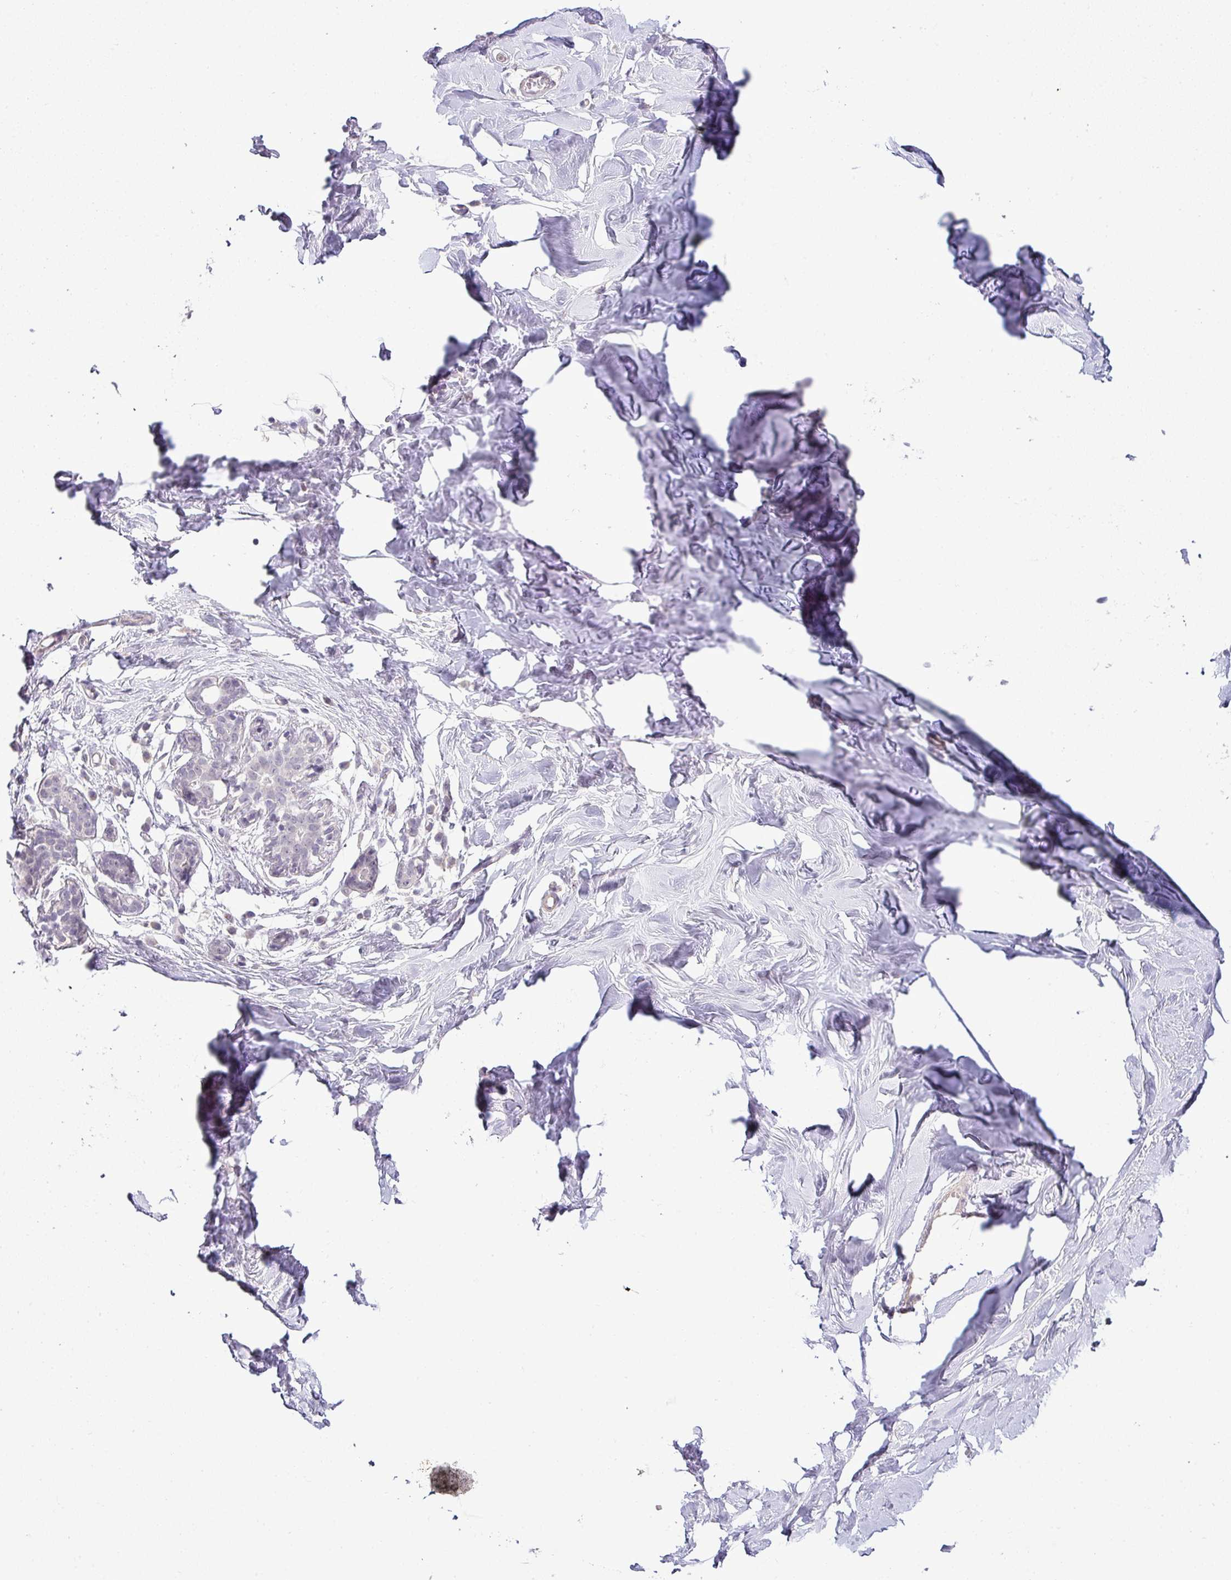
{"staining": {"intensity": "negative", "quantity": "none", "location": "none"}, "tissue": "breast", "cell_type": "Adipocytes", "image_type": "normal", "snomed": [{"axis": "morphology", "description": "Normal tissue, NOS"}, {"axis": "topography", "description": "Breast"}], "caption": "Immunohistochemistry micrograph of unremarkable breast: human breast stained with DAB exhibits no significant protein positivity in adipocytes. (Brightfield microscopy of DAB (3,3'-diaminobenzidine) immunohistochemistry at high magnification).", "gene": "HBEGF", "patient": {"sex": "female", "age": 27}}